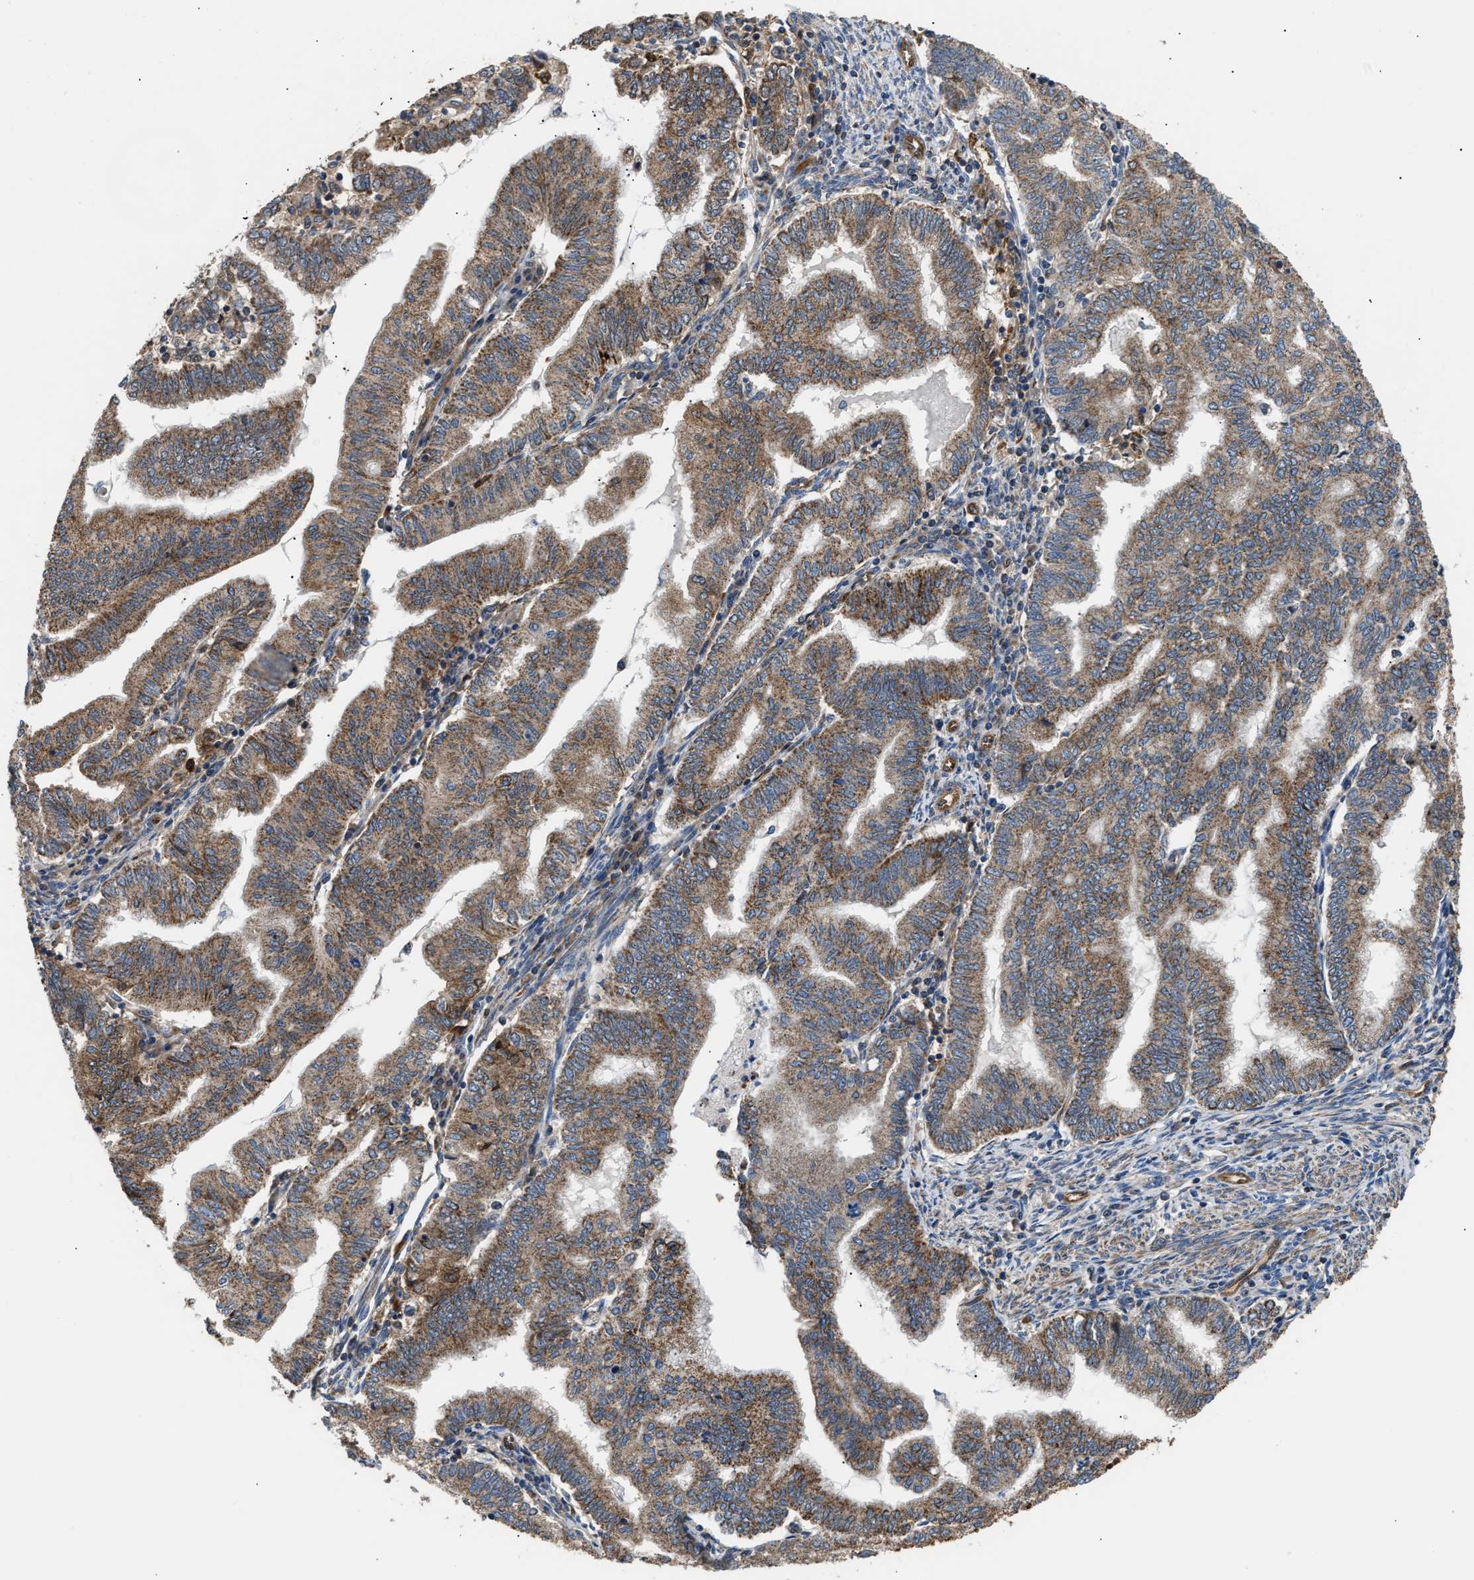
{"staining": {"intensity": "moderate", "quantity": ">75%", "location": "cytoplasmic/membranous"}, "tissue": "endometrial cancer", "cell_type": "Tumor cells", "image_type": "cancer", "snomed": [{"axis": "morphology", "description": "Polyp, NOS"}, {"axis": "morphology", "description": "Adenocarcinoma, NOS"}, {"axis": "morphology", "description": "Adenoma, NOS"}, {"axis": "topography", "description": "Endometrium"}], "caption": "Immunohistochemistry (IHC) of human endometrial cancer demonstrates medium levels of moderate cytoplasmic/membranous staining in about >75% of tumor cells. The staining was performed using DAB to visualize the protein expression in brown, while the nuclei were stained in blue with hematoxylin (Magnification: 20x).", "gene": "PPA1", "patient": {"sex": "female", "age": 79}}